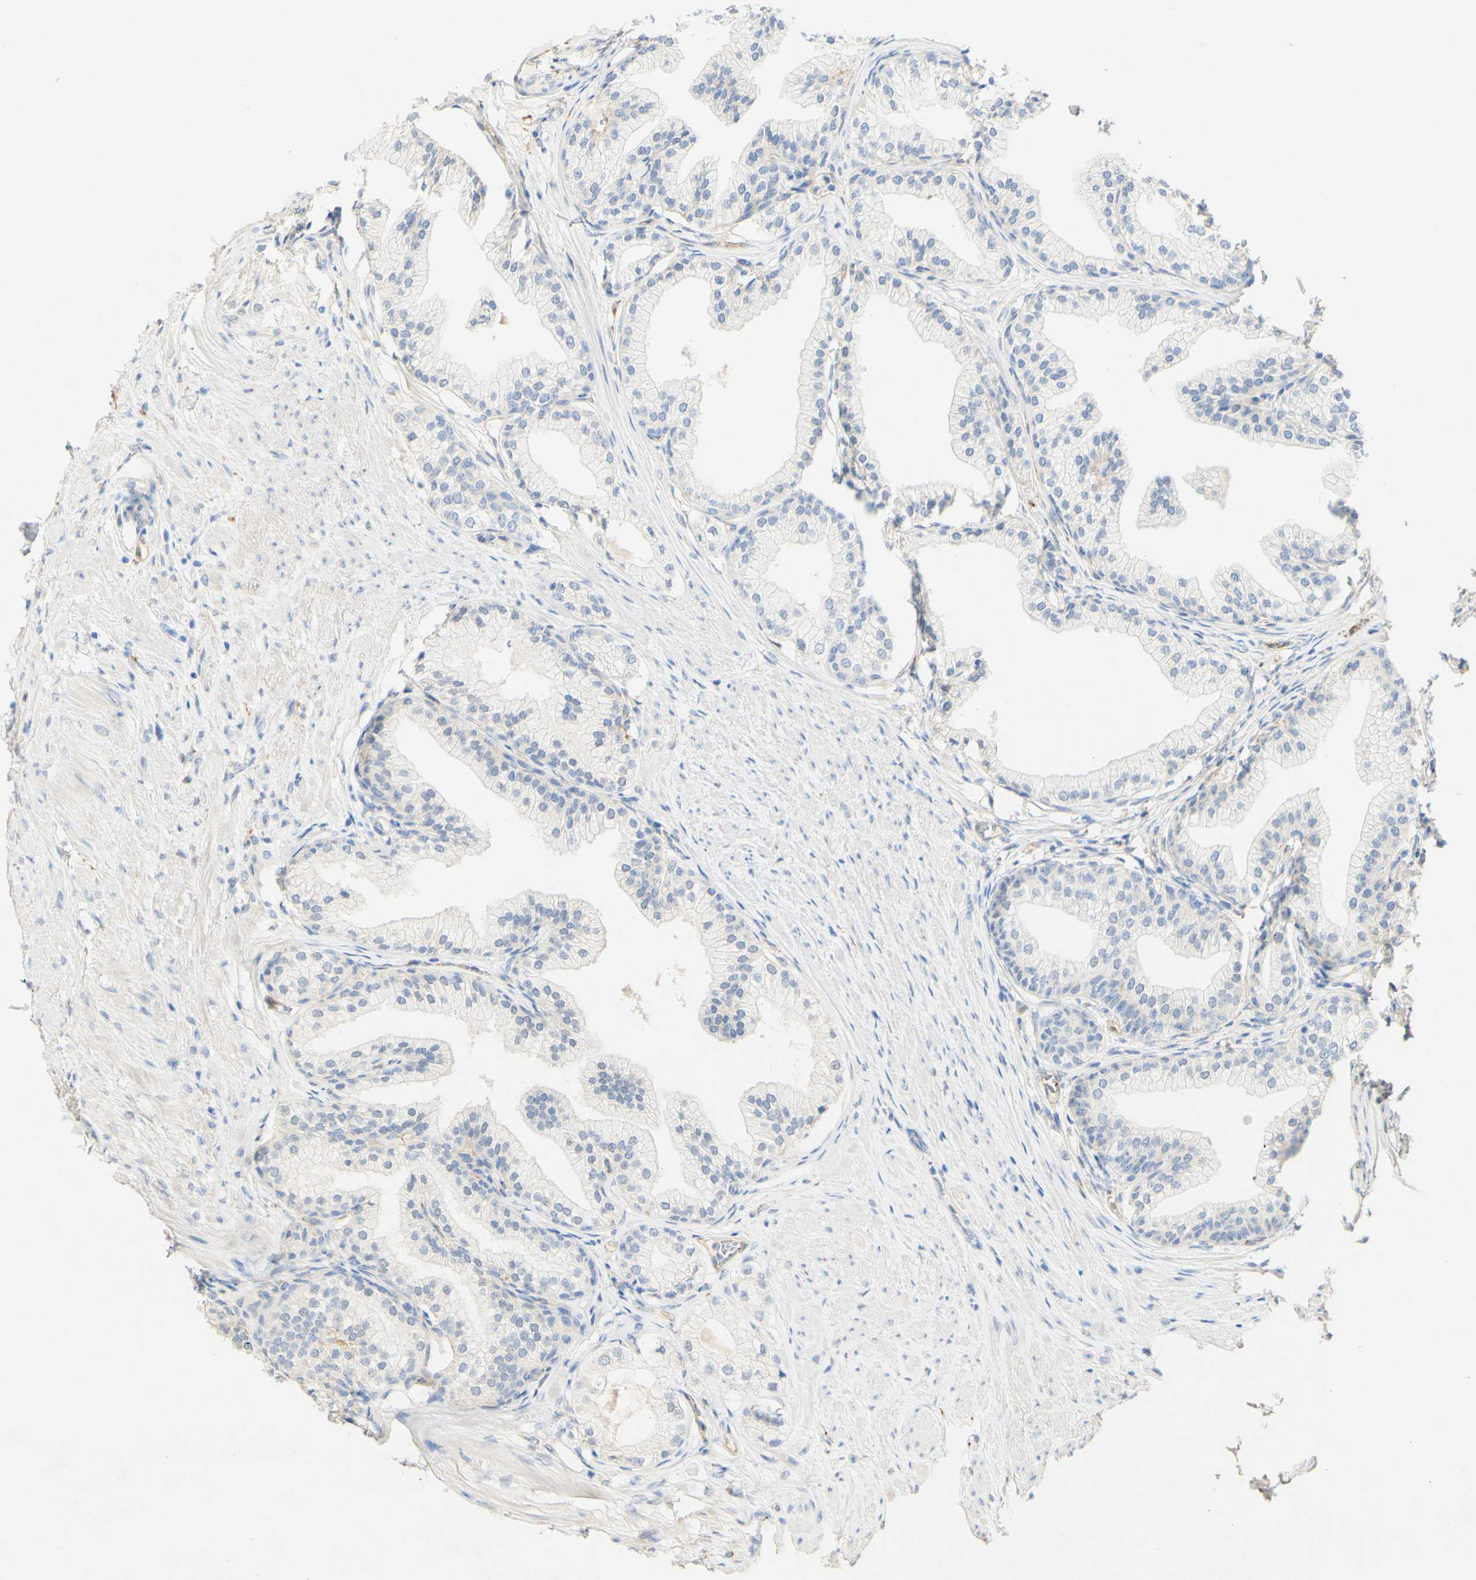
{"staining": {"intensity": "negative", "quantity": "none", "location": "none"}, "tissue": "prostate", "cell_type": "Glandular cells", "image_type": "normal", "snomed": [{"axis": "morphology", "description": "Normal tissue, NOS"}, {"axis": "morphology", "description": "Urothelial carcinoma, Low grade"}, {"axis": "topography", "description": "Urinary bladder"}, {"axis": "topography", "description": "Prostate"}], "caption": "Immunohistochemical staining of unremarkable prostate demonstrates no significant positivity in glandular cells. Nuclei are stained in blue.", "gene": "FCGRT", "patient": {"sex": "male", "age": 60}}